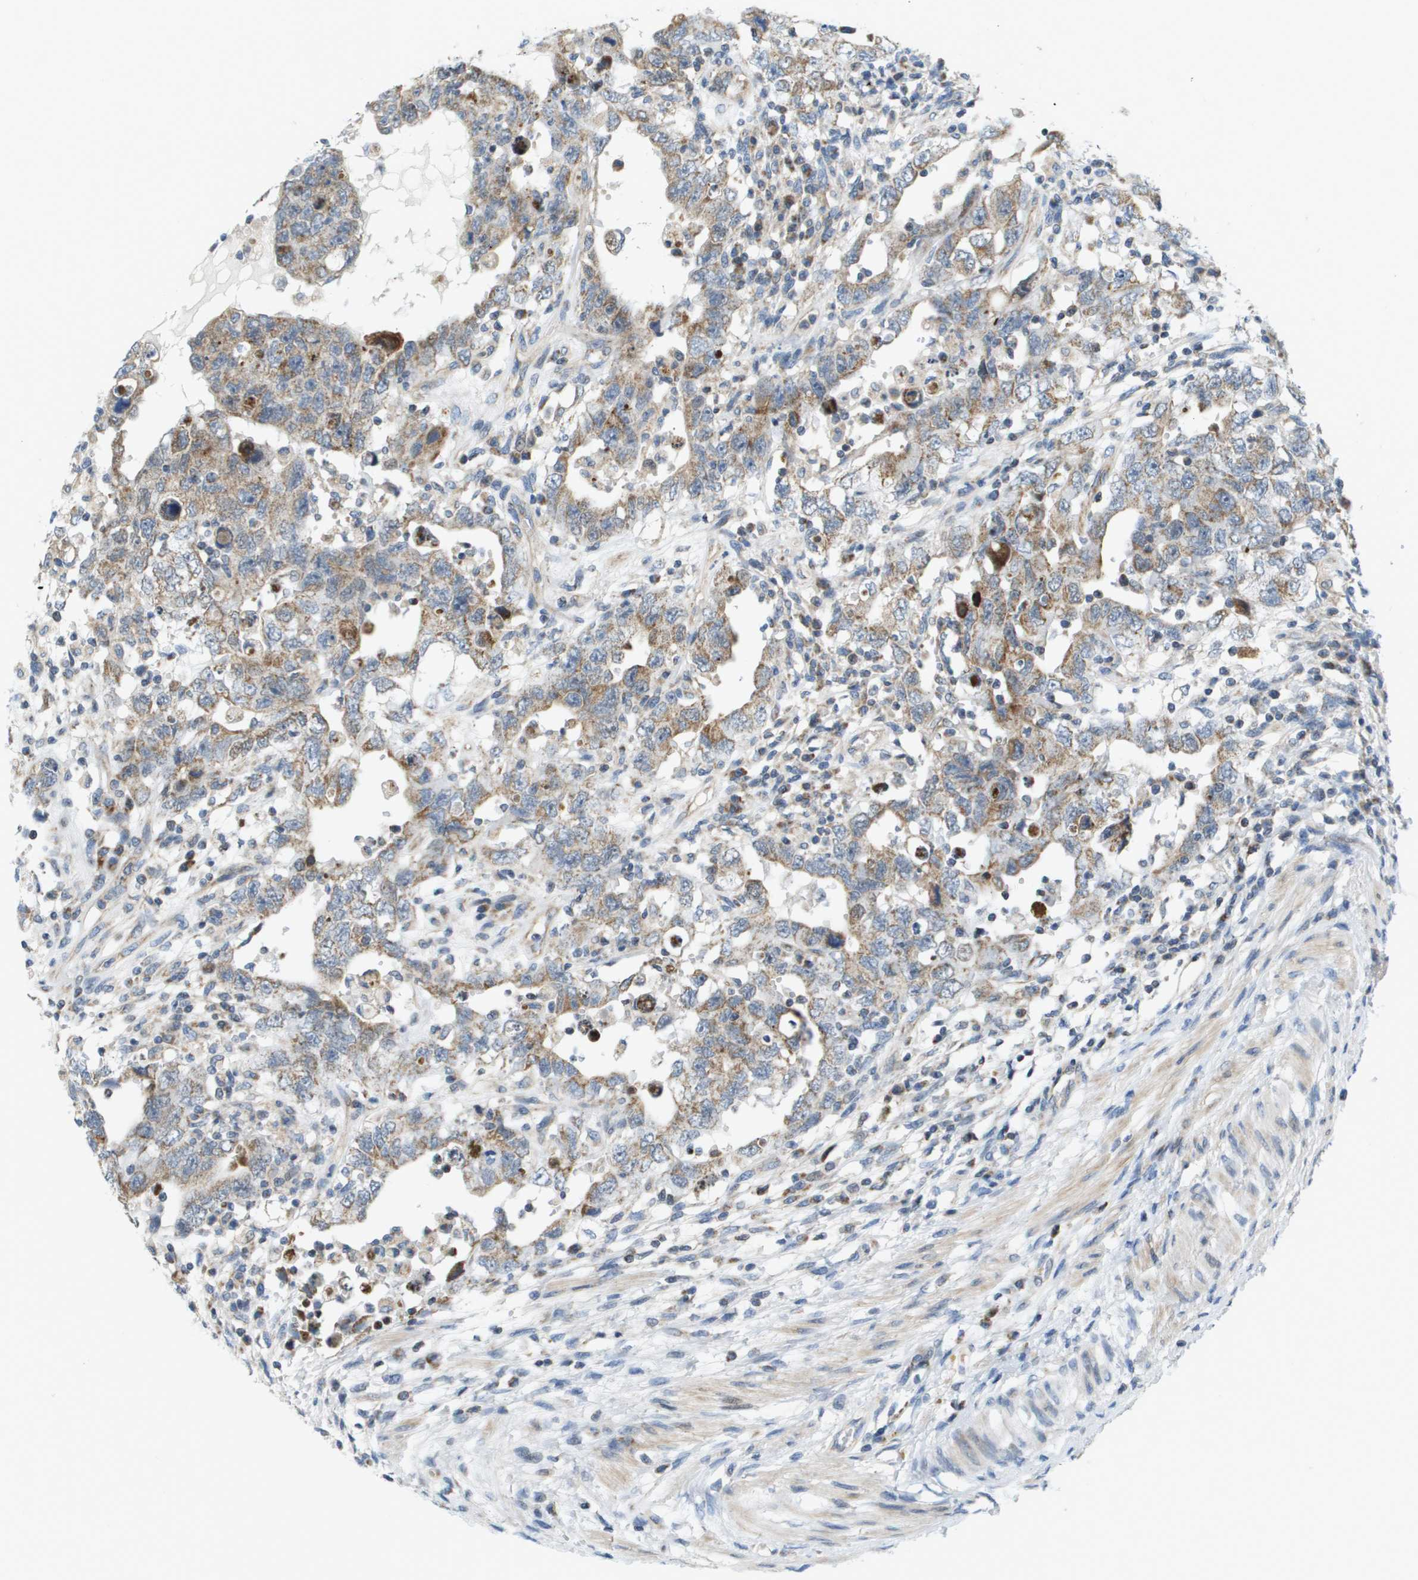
{"staining": {"intensity": "moderate", "quantity": "<25%", "location": "cytoplasmic/membranous"}, "tissue": "testis cancer", "cell_type": "Tumor cells", "image_type": "cancer", "snomed": [{"axis": "morphology", "description": "Carcinoma, Embryonal, NOS"}, {"axis": "topography", "description": "Testis"}], "caption": "Human testis cancer (embryonal carcinoma) stained with a brown dye exhibits moderate cytoplasmic/membranous positive staining in approximately <25% of tumor cells.", "gene": "KRT23", "patient": {"sex": "male", "age": 26}}